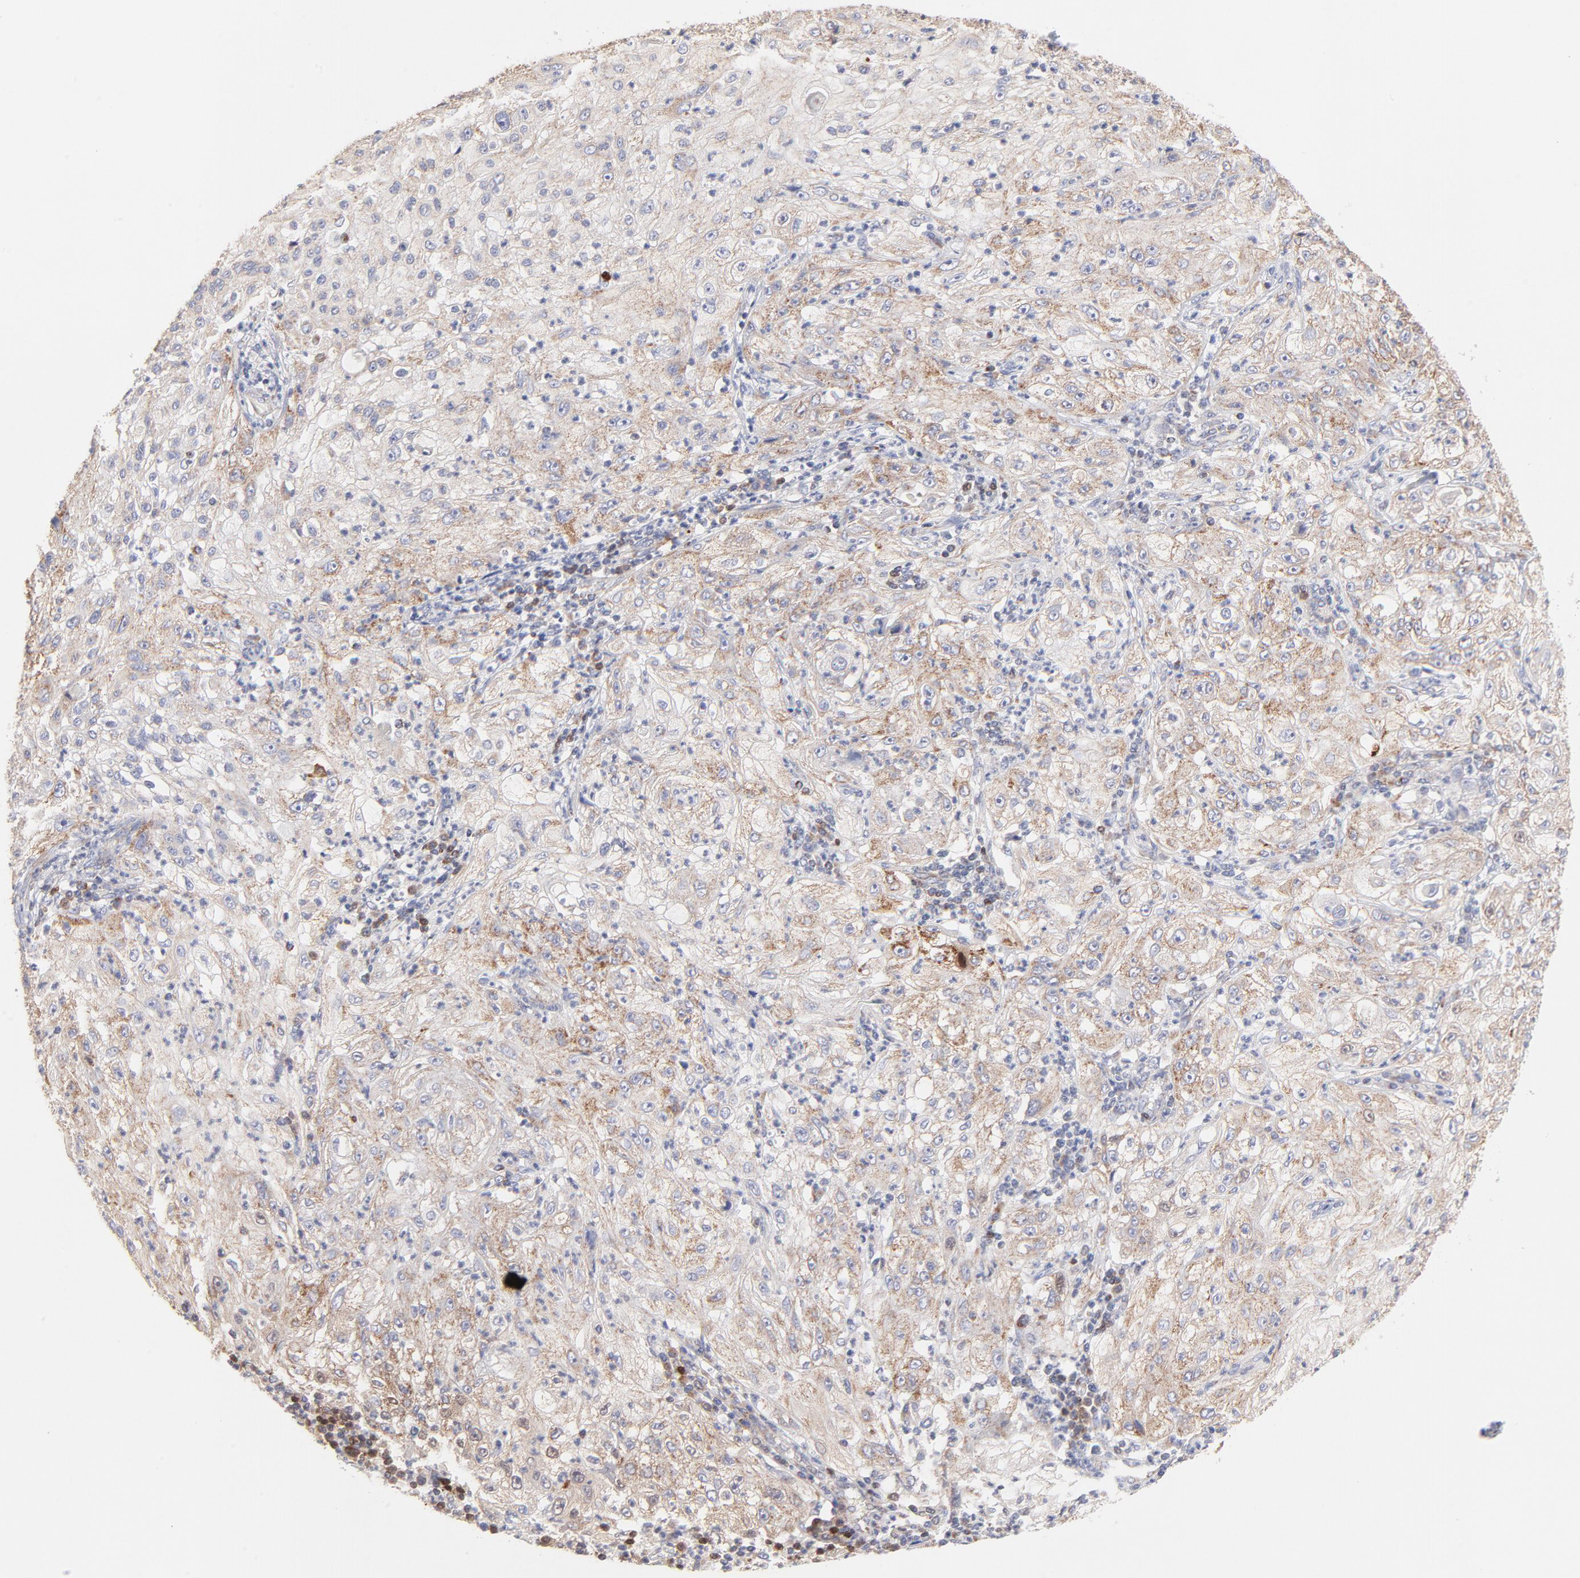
{"staining": {"intensity": "moderate", "quantity": ">75%", "location": "cytoplasmic/membranous"}, "tissue": "lung cancer", "cell_type": "Tumor cells", "image_type": "cancer", "snomed": [{"axis": "morphology", "description": "Inflammation, NOS"}, {"axis": "morphology", "description": "Squamous cell carcinoma, NOS"}, {"axis": "topography", "description": "Lymph node"}, {"axis": "topography", "description": "Soft tissue"}, {"axis": "topography", "description": "Lung"}], "caption": "Immunohistochemistry image of human squamous cell carcinoma (lung) stained for a protein (brown), which demonstrates medium levels of moderate cytoplasmic/membranous positivity in about >75% of tumor cells.", "gene": "TIMM8A", "patient": {"sex": "male", "age": 66}}